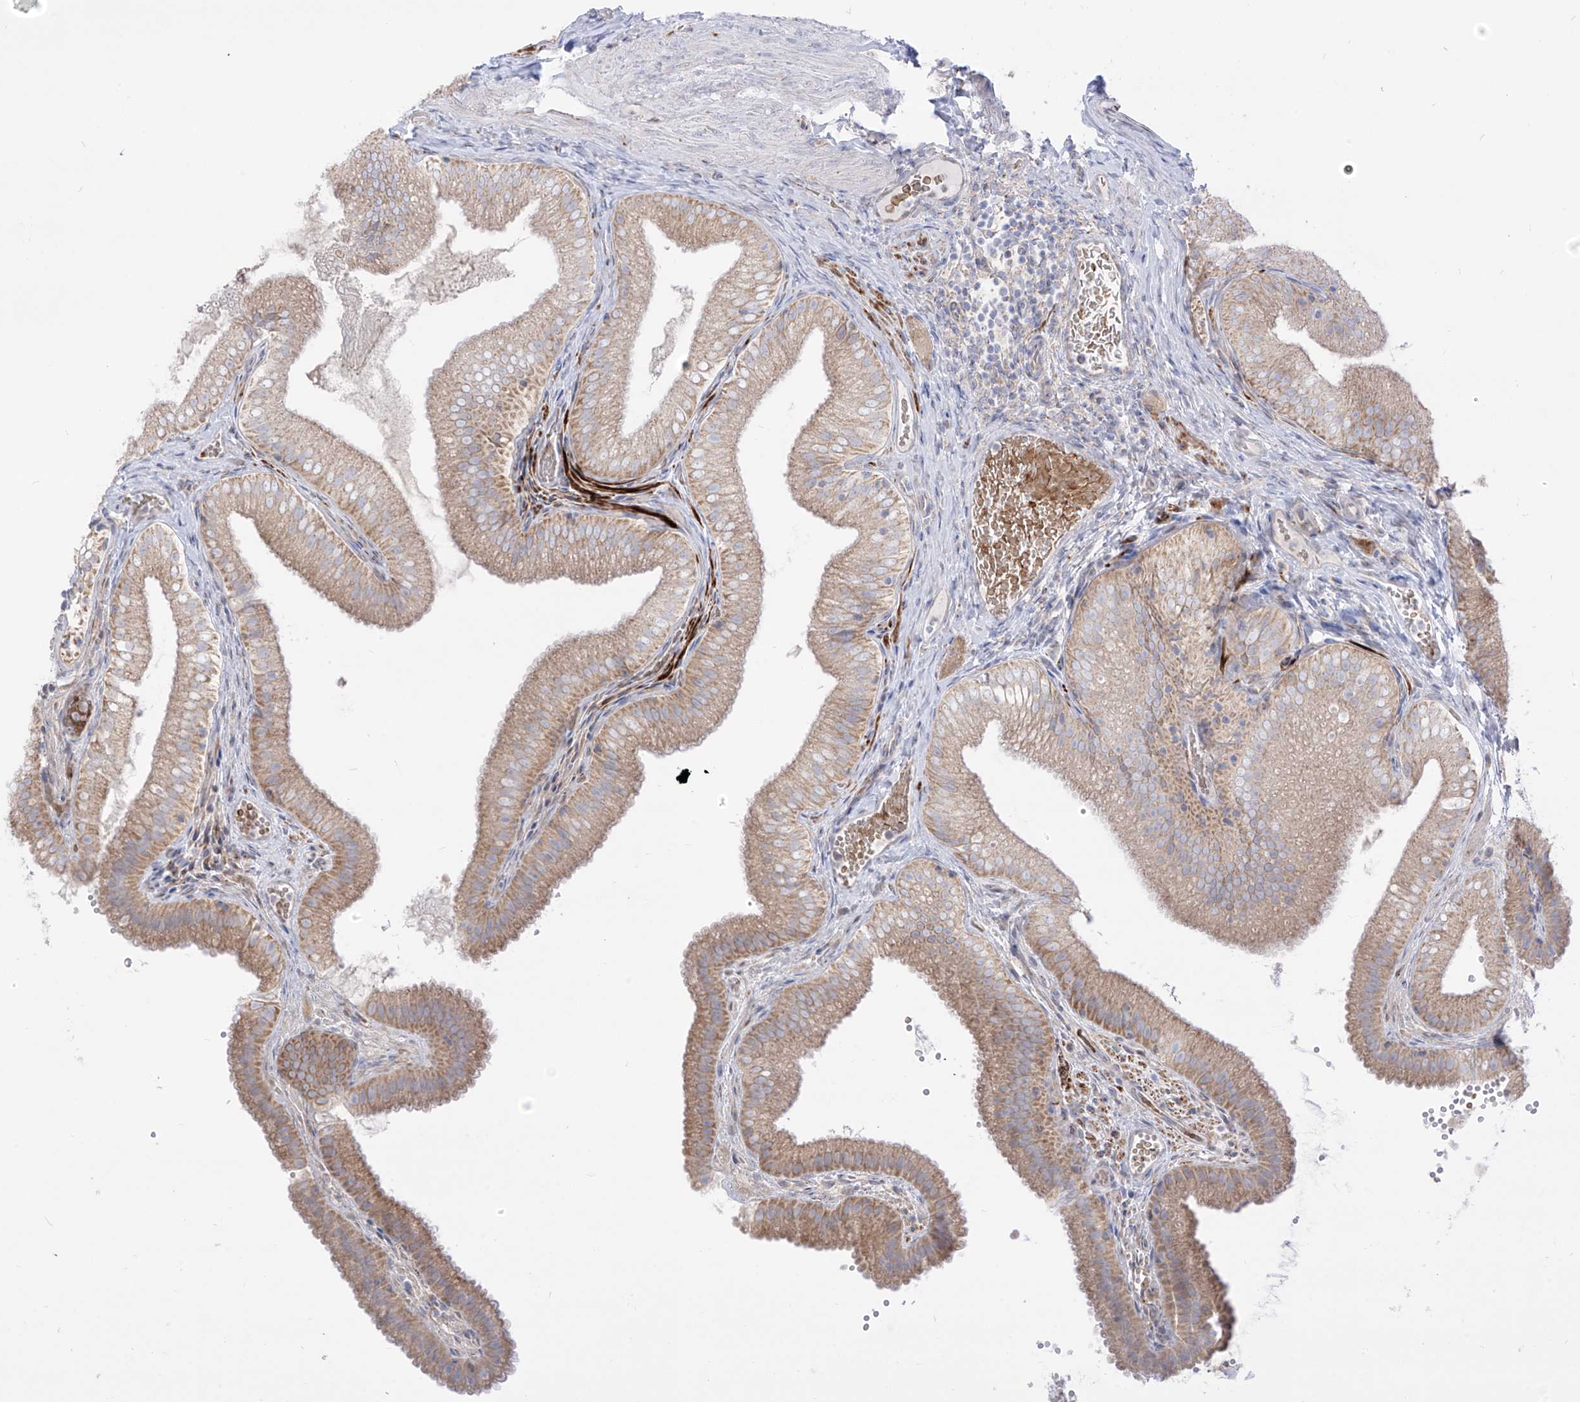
{"staining": {"intensity": "moderate", "quantity": ">75%", "location": "cytoplasmic/membranous"}, "tissue": "gallbladder", "cell_type": "Glandular cells", "image_type": "normal", "snomed": [{"axis": "morphology", "description": "Normal tissue, NOS"}, {"axis": "topography", "description": "Gallbladder"}], "caption": "Protein analysis of benign gallbladder exhibits moderate cytoplasmic/membranous expression in about >75% of glandular cells.", "gene": "ARHGEF40", "patient": {"sex": "female", "age": 30}}